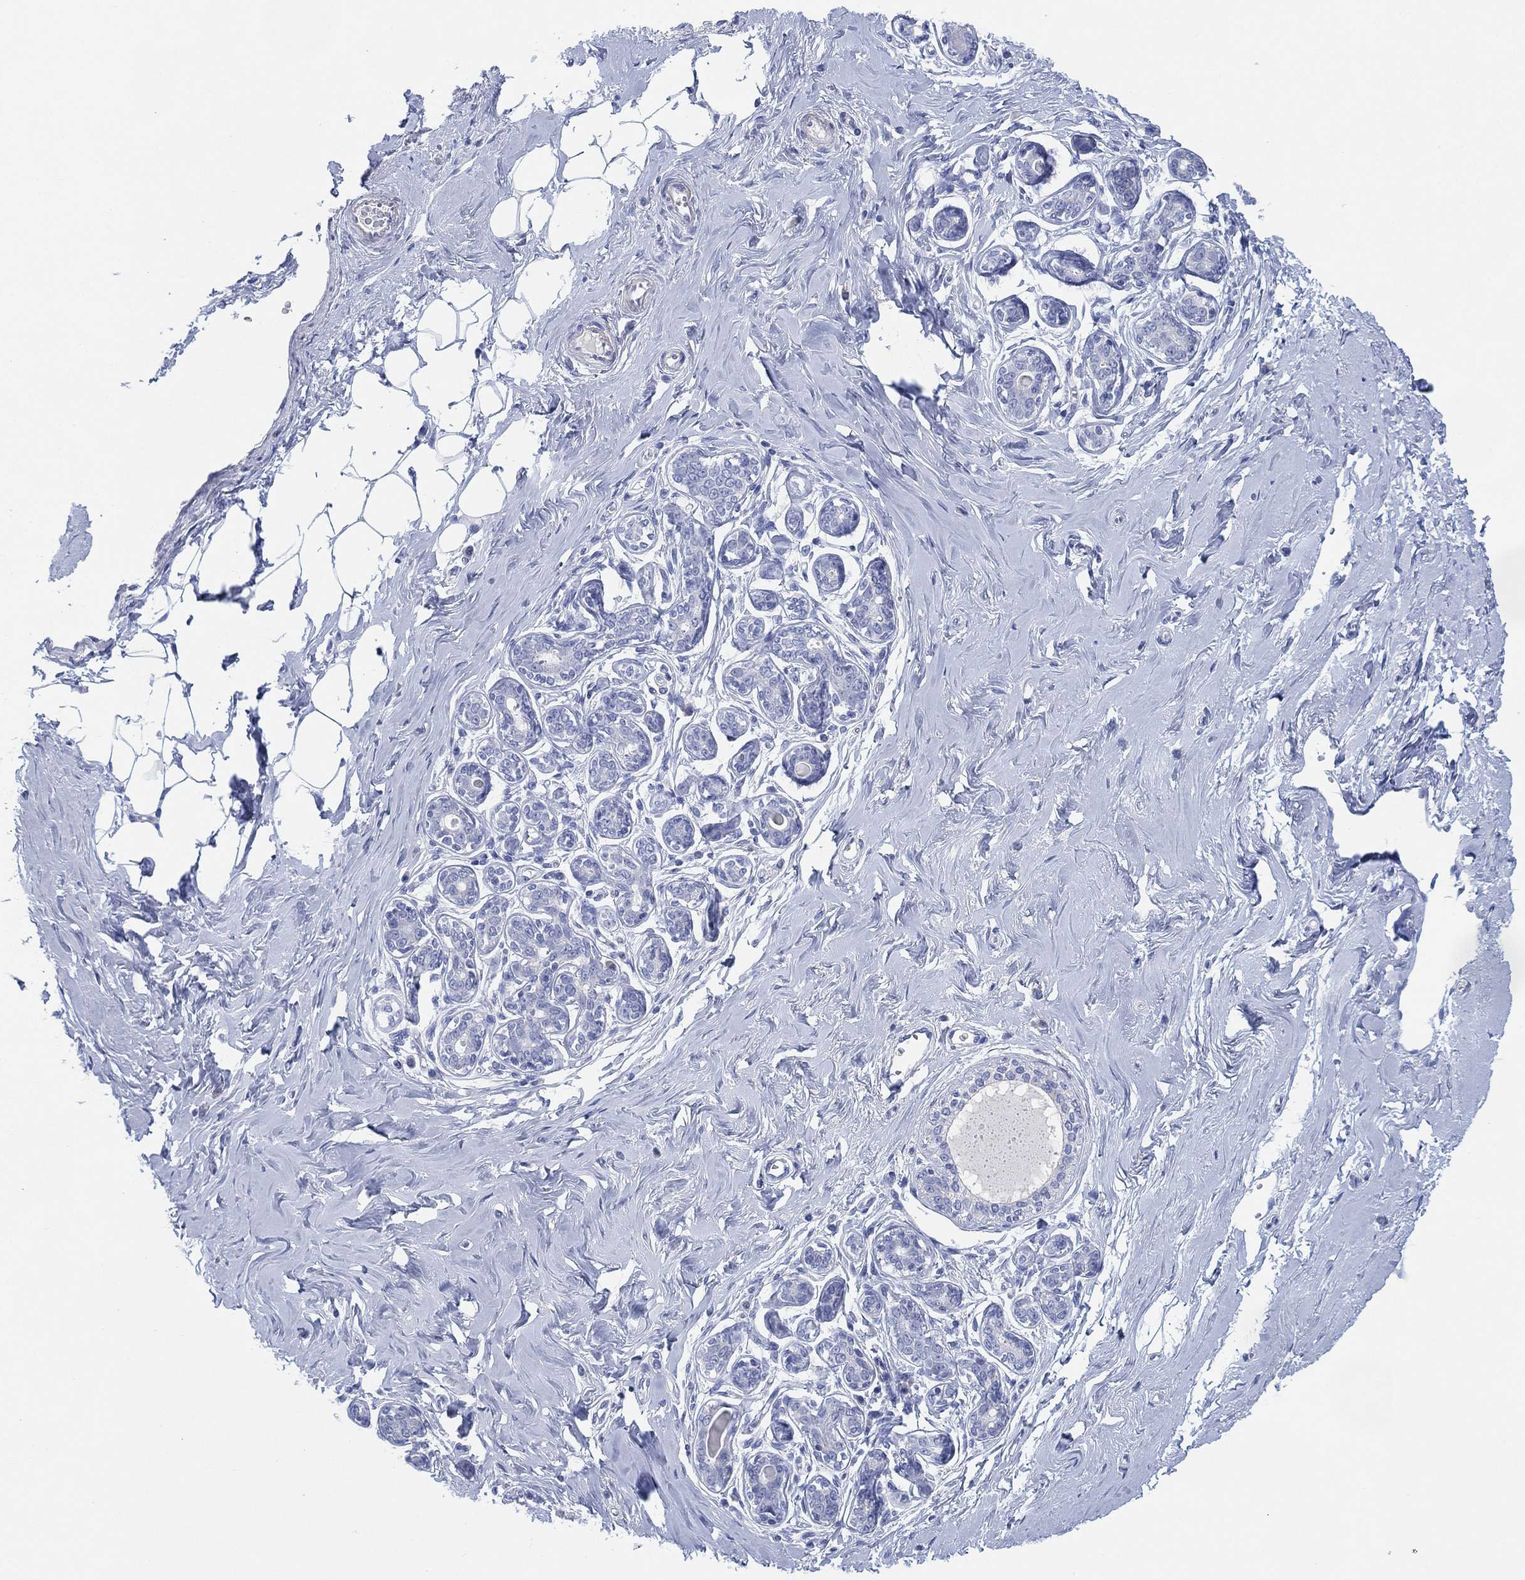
{"staining": {"intensity": "negative", "quantity": "none", "location": "none"}, "tissue": "breast", "cell_type": "Adipocytes", "image_type": "normal", "snomed": [{"axis": "morphology", "description": "Normal tissue, NOS"}, {"axis": "topography", "description": "Skin"}, {"axis": "topography", "description": "Breast"}], "caption": "DAB immunohistochemical staining of unremarkable human breast displays no significant expression in adipocytes.", "gene": "ADAD2", "patient": {"sex": "female", "age": 43}}